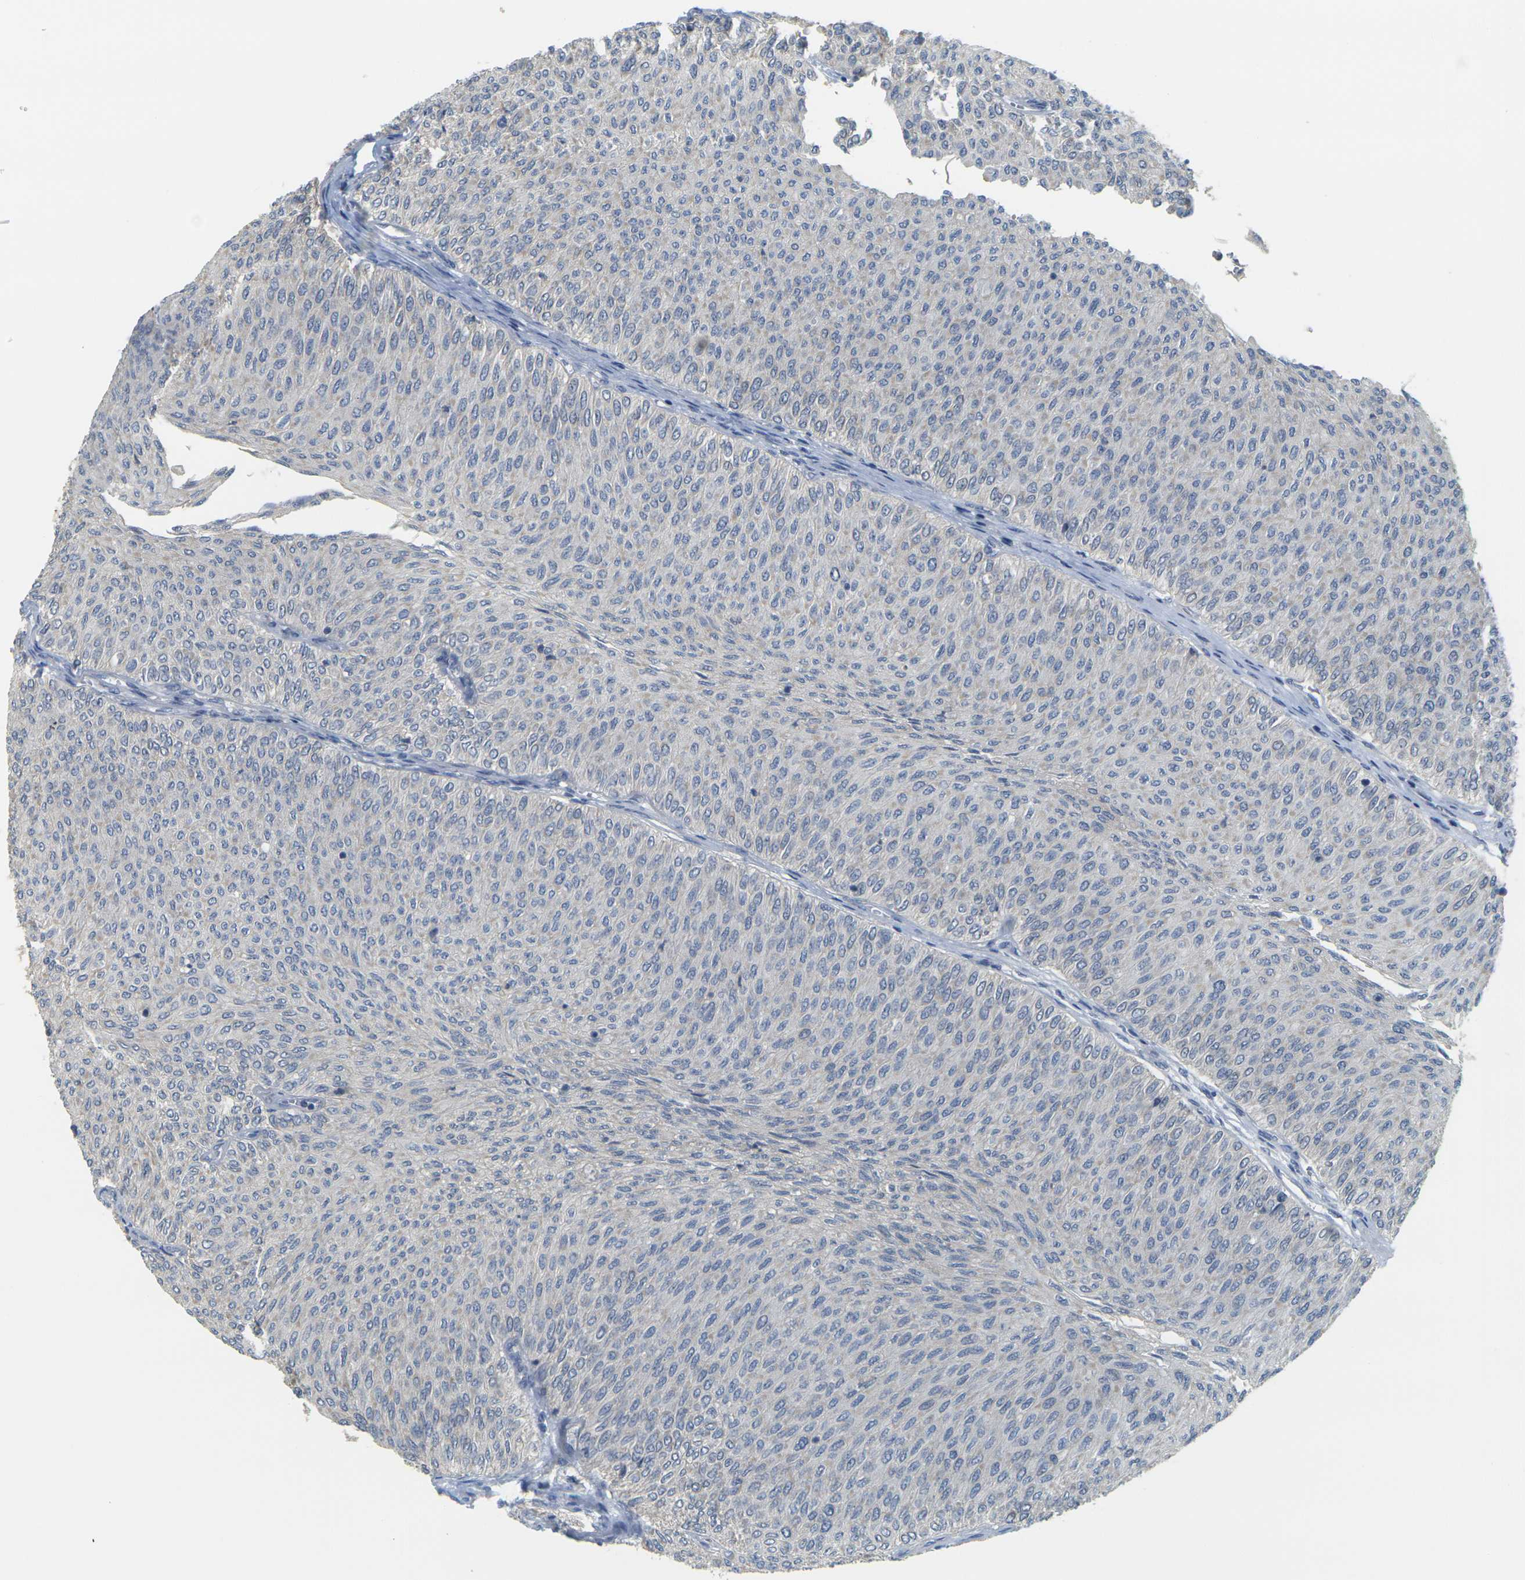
{"staining": {"intensity": "negative", "quantity": "none", "location": "none"}, "tissue": "urothelial cancer", "cell_type": "Tumor cells", "image_type": "cancer", "snomed": [{"axis": "morphology", "description": "Urothelial carcinoma, Low grade"}, {"axis": "topography", "description": "Urinary bladder"}], "caption": "Urothelial cancer stained for a protein using immunohistochemistry (IHC) exhibits no positivity tumor cells.", "gene": "GDAP1", "patient": {"sex": "male", "age": 78}}